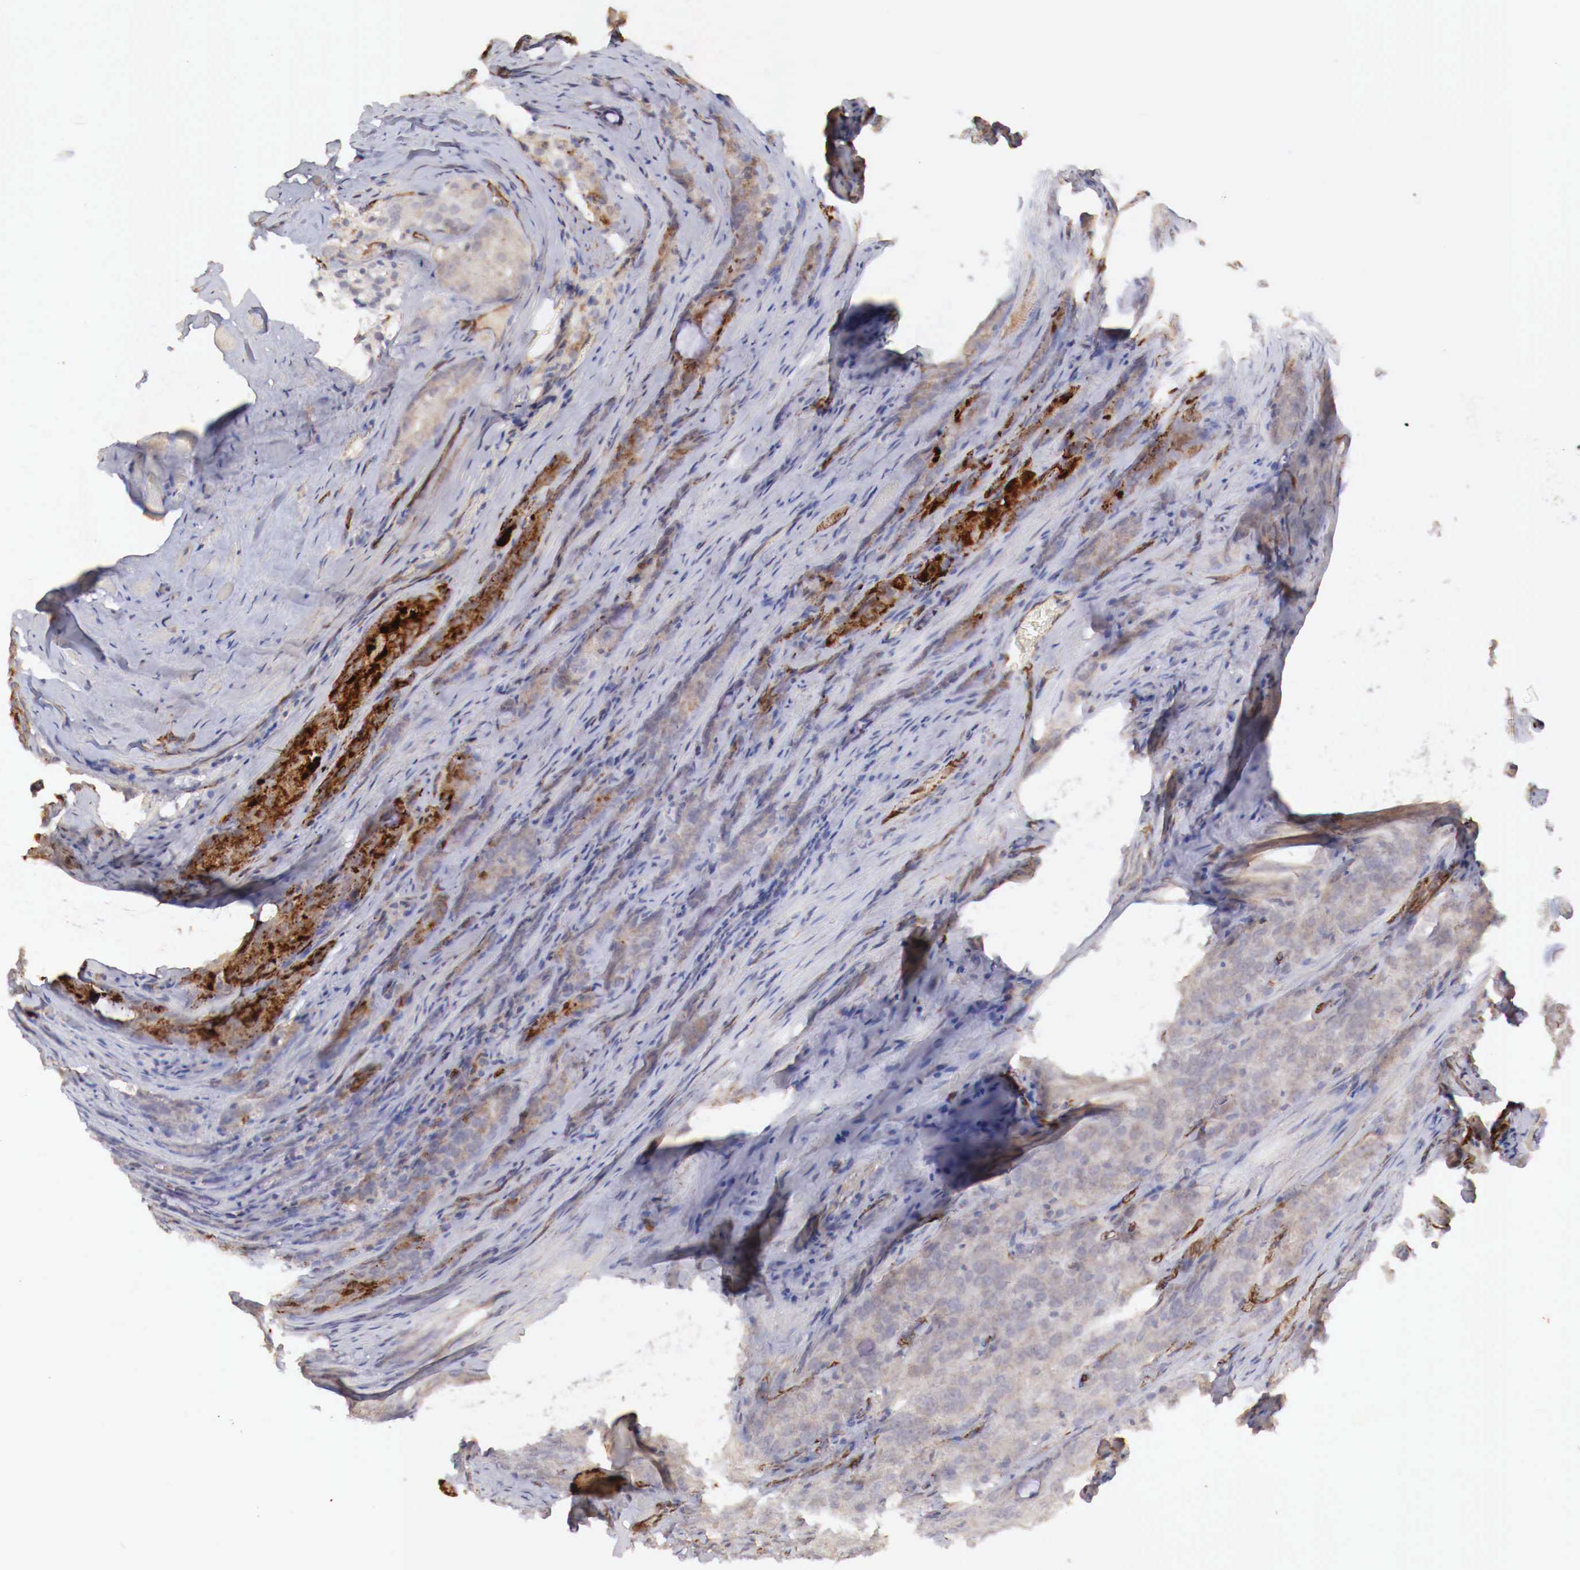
{"staining": {"intensity": "negative", "quantity": "none", "location": "none"}, "tissue": "prostate cancer", "cell_type": "Tumor cells", "image_type": "cancer", "snomed": [{"axis": "morphology", "description": "Adenocarcinoma, Medium grade"}, {"axis": "topography", "description": "Prostate"}], "caption": "IHC of prostate cancer (adenocarcinoma (medium-grade)) demonstrates no positivity in tumor cells.", "gene": "WT1", "patient": {"sex": "male", "age": 60}}